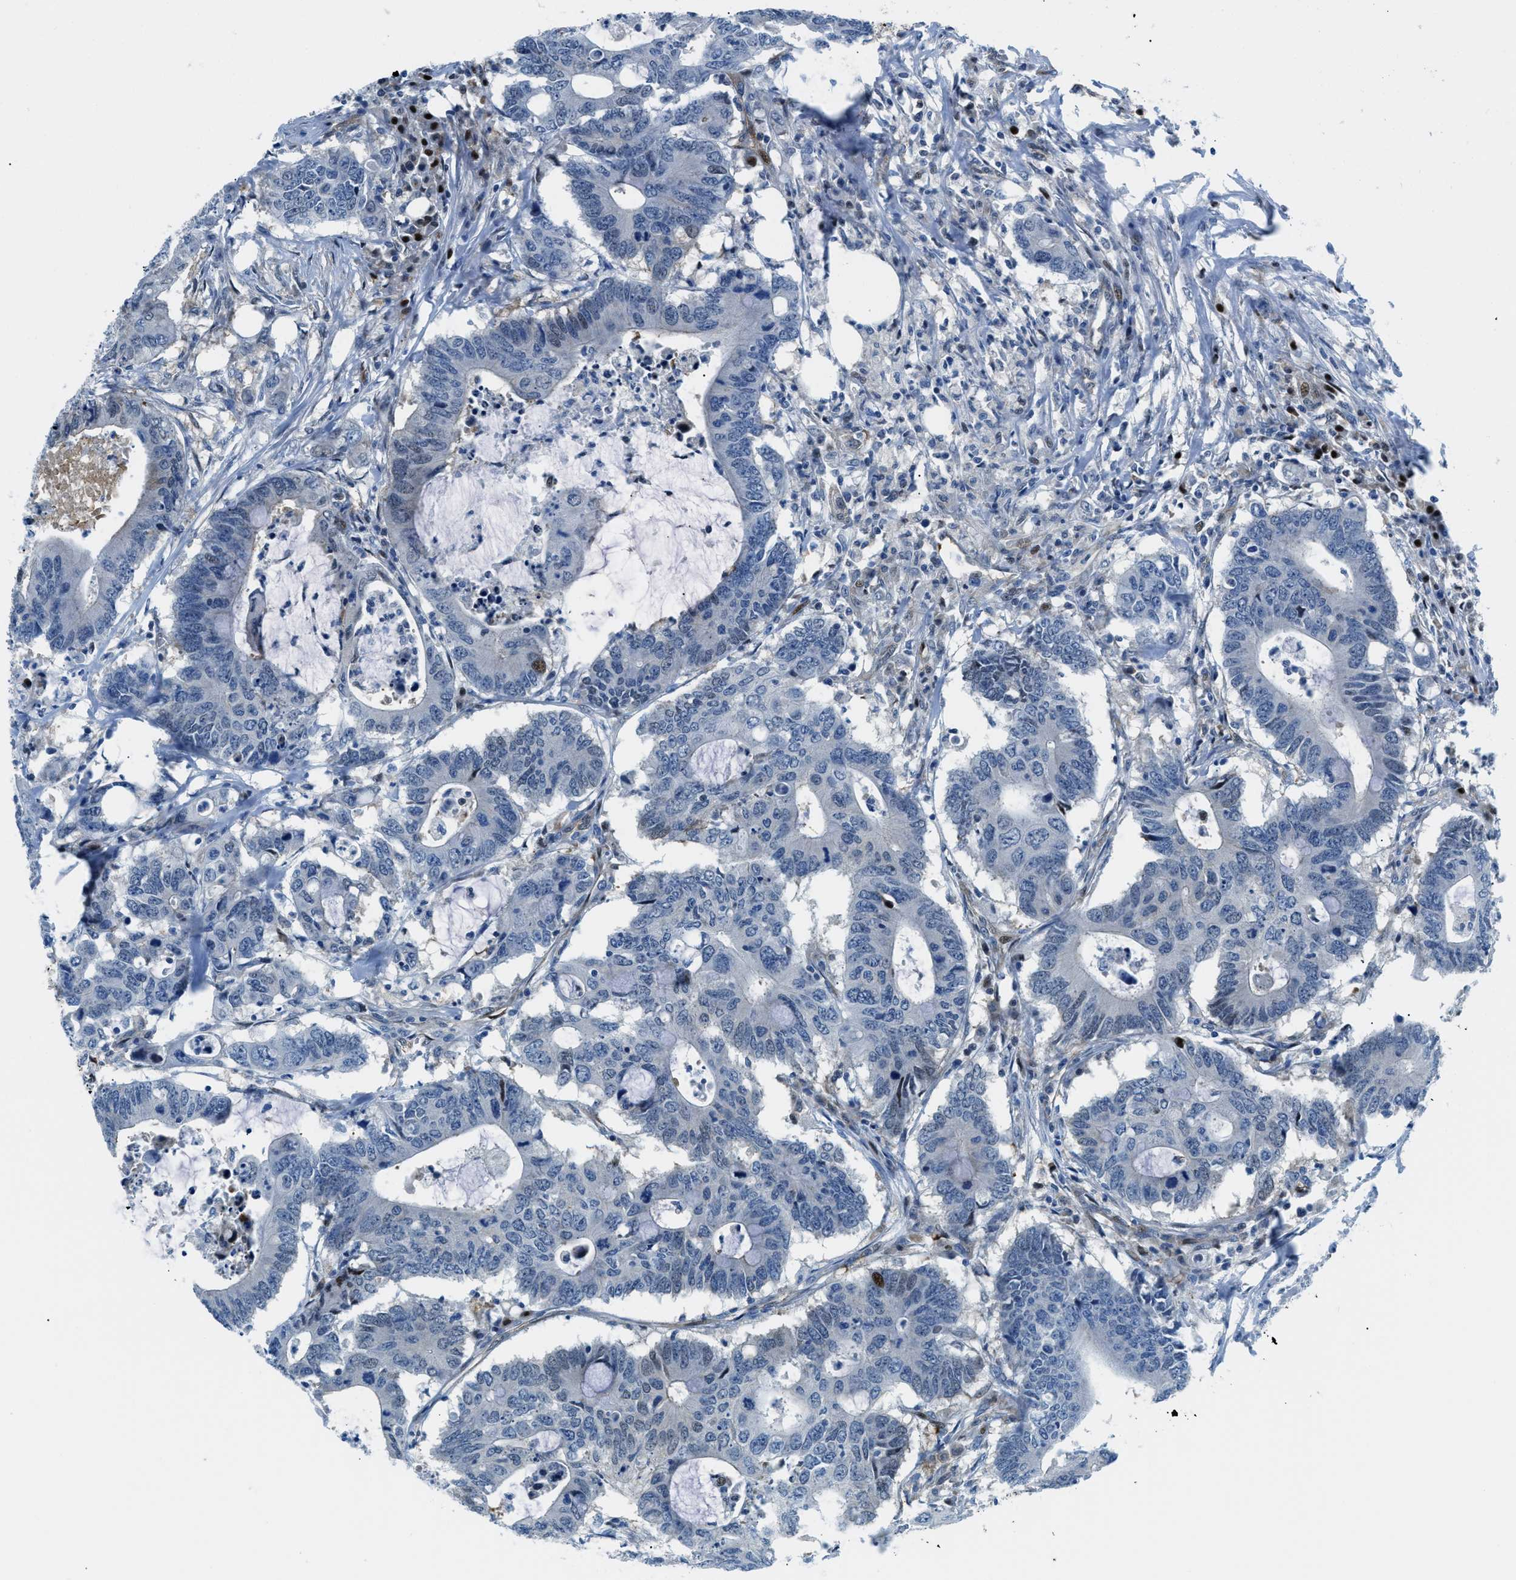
{"staining": {"intensity": "strong", "quantity": "<25%", "location": "nuclear"}, "tissue": "colorectal cancer", "cell_type": "Tumor cells", "image_type": "cancer", "snomed": [{"axis": "morphology", "description": "Adenocarcinoma, NOS"}, {"axis": "topography", "description": "Colon"}], "caption": "Protein expression analysis of adenocarcinoma (colorectal) shows strong nuclear expression in about <25% of tumor cells.", "gene": "YWHAE", "patient": {"sex": "male", "age": 71}}